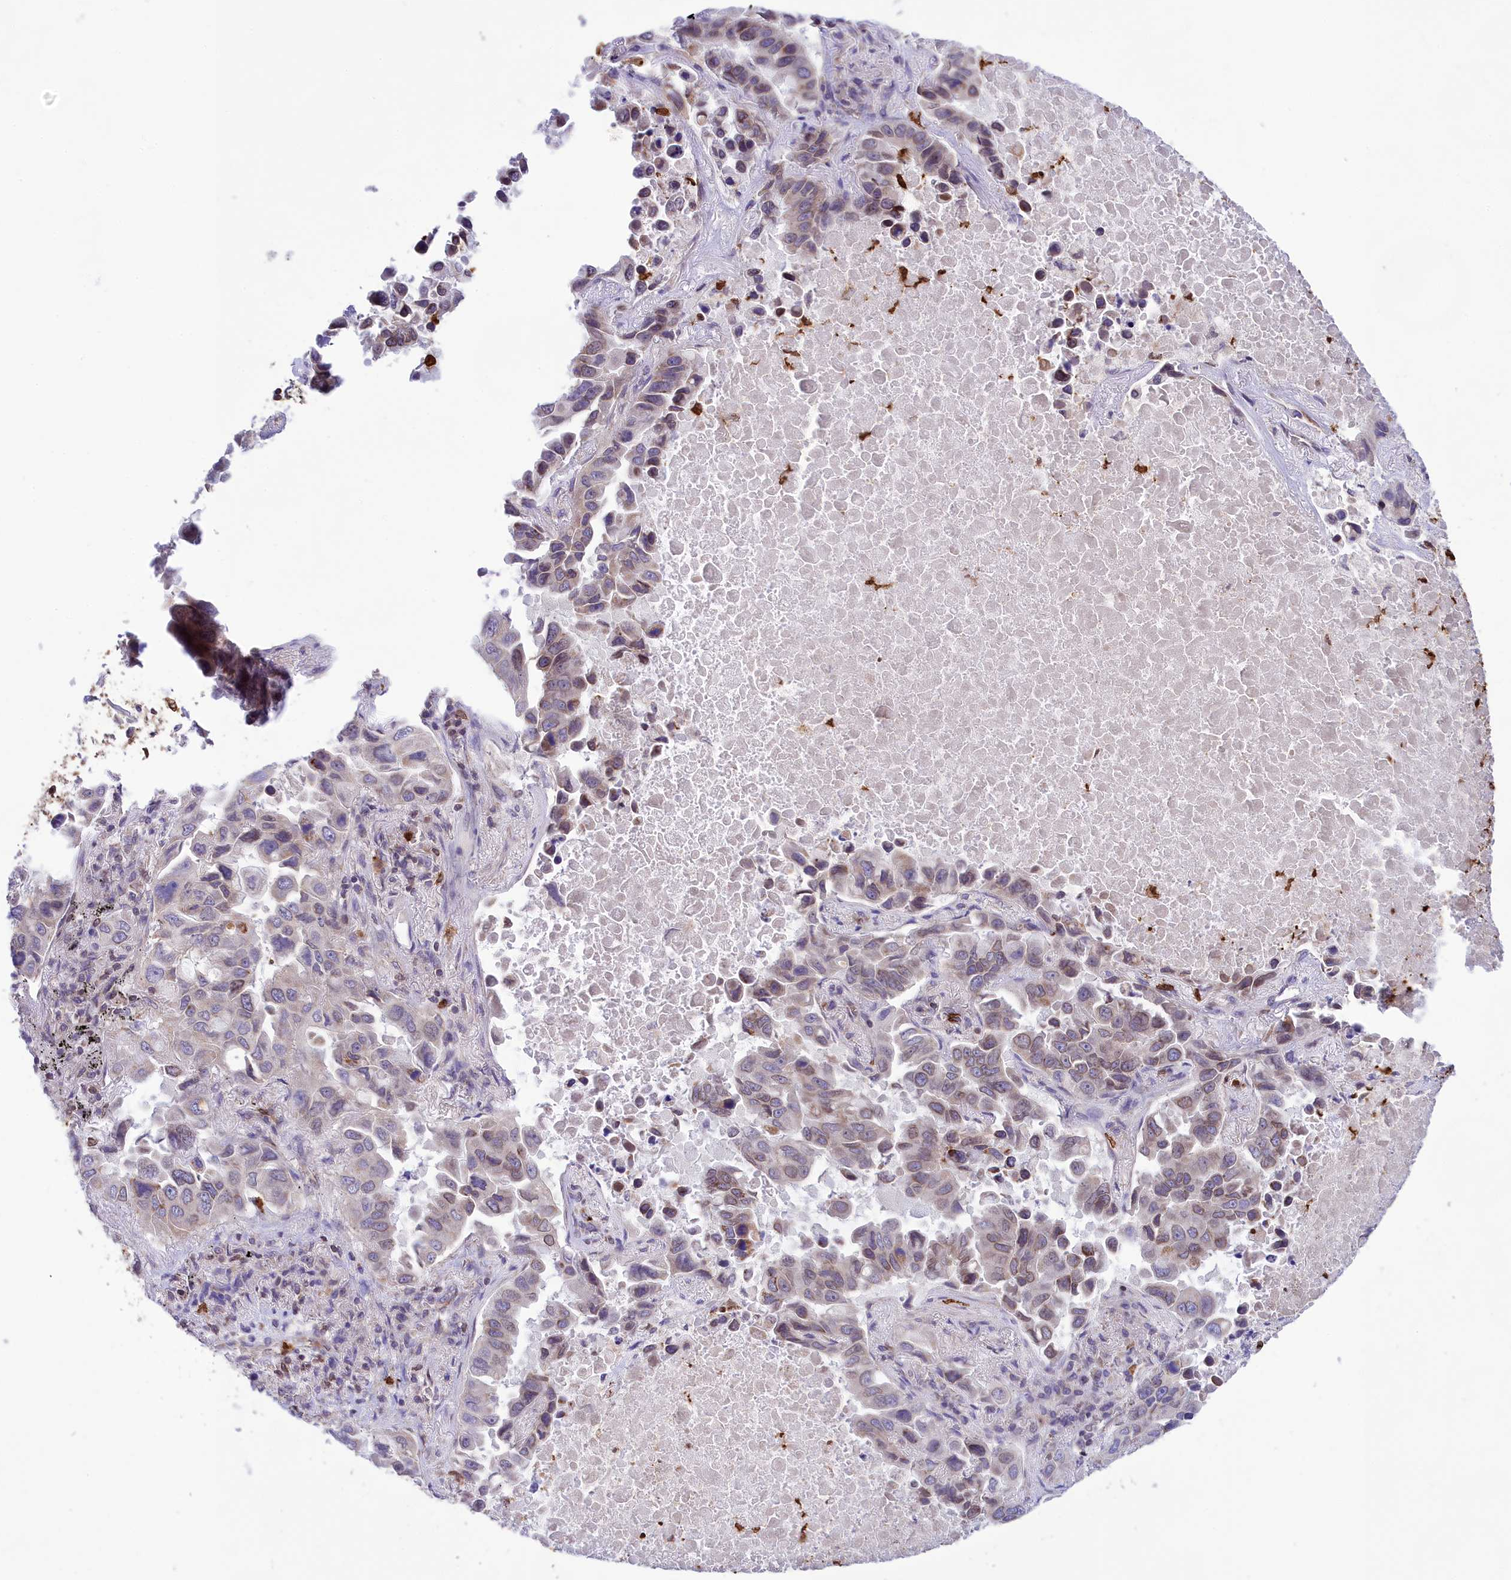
{"staining": {"intensity": "weak", "quantity": "<25%", "location": "cytoplasmic/membranous"}, "tissue": "lung cancer", "cell_type": "Tumor cells", "image_type": "cancer", "snomed": [{"axis": "morphology", "description": "Adenocarcinoma, NOS"}, {"axis": "topography", "description": "Lung"}], "caption": "Tumor cells are negative for brown protein staining in adenocarcinoma (lung). Nuclei are stained in blue.", "gene": "PKHD1L1", "patient": {"sex": "male", "age": 64}}